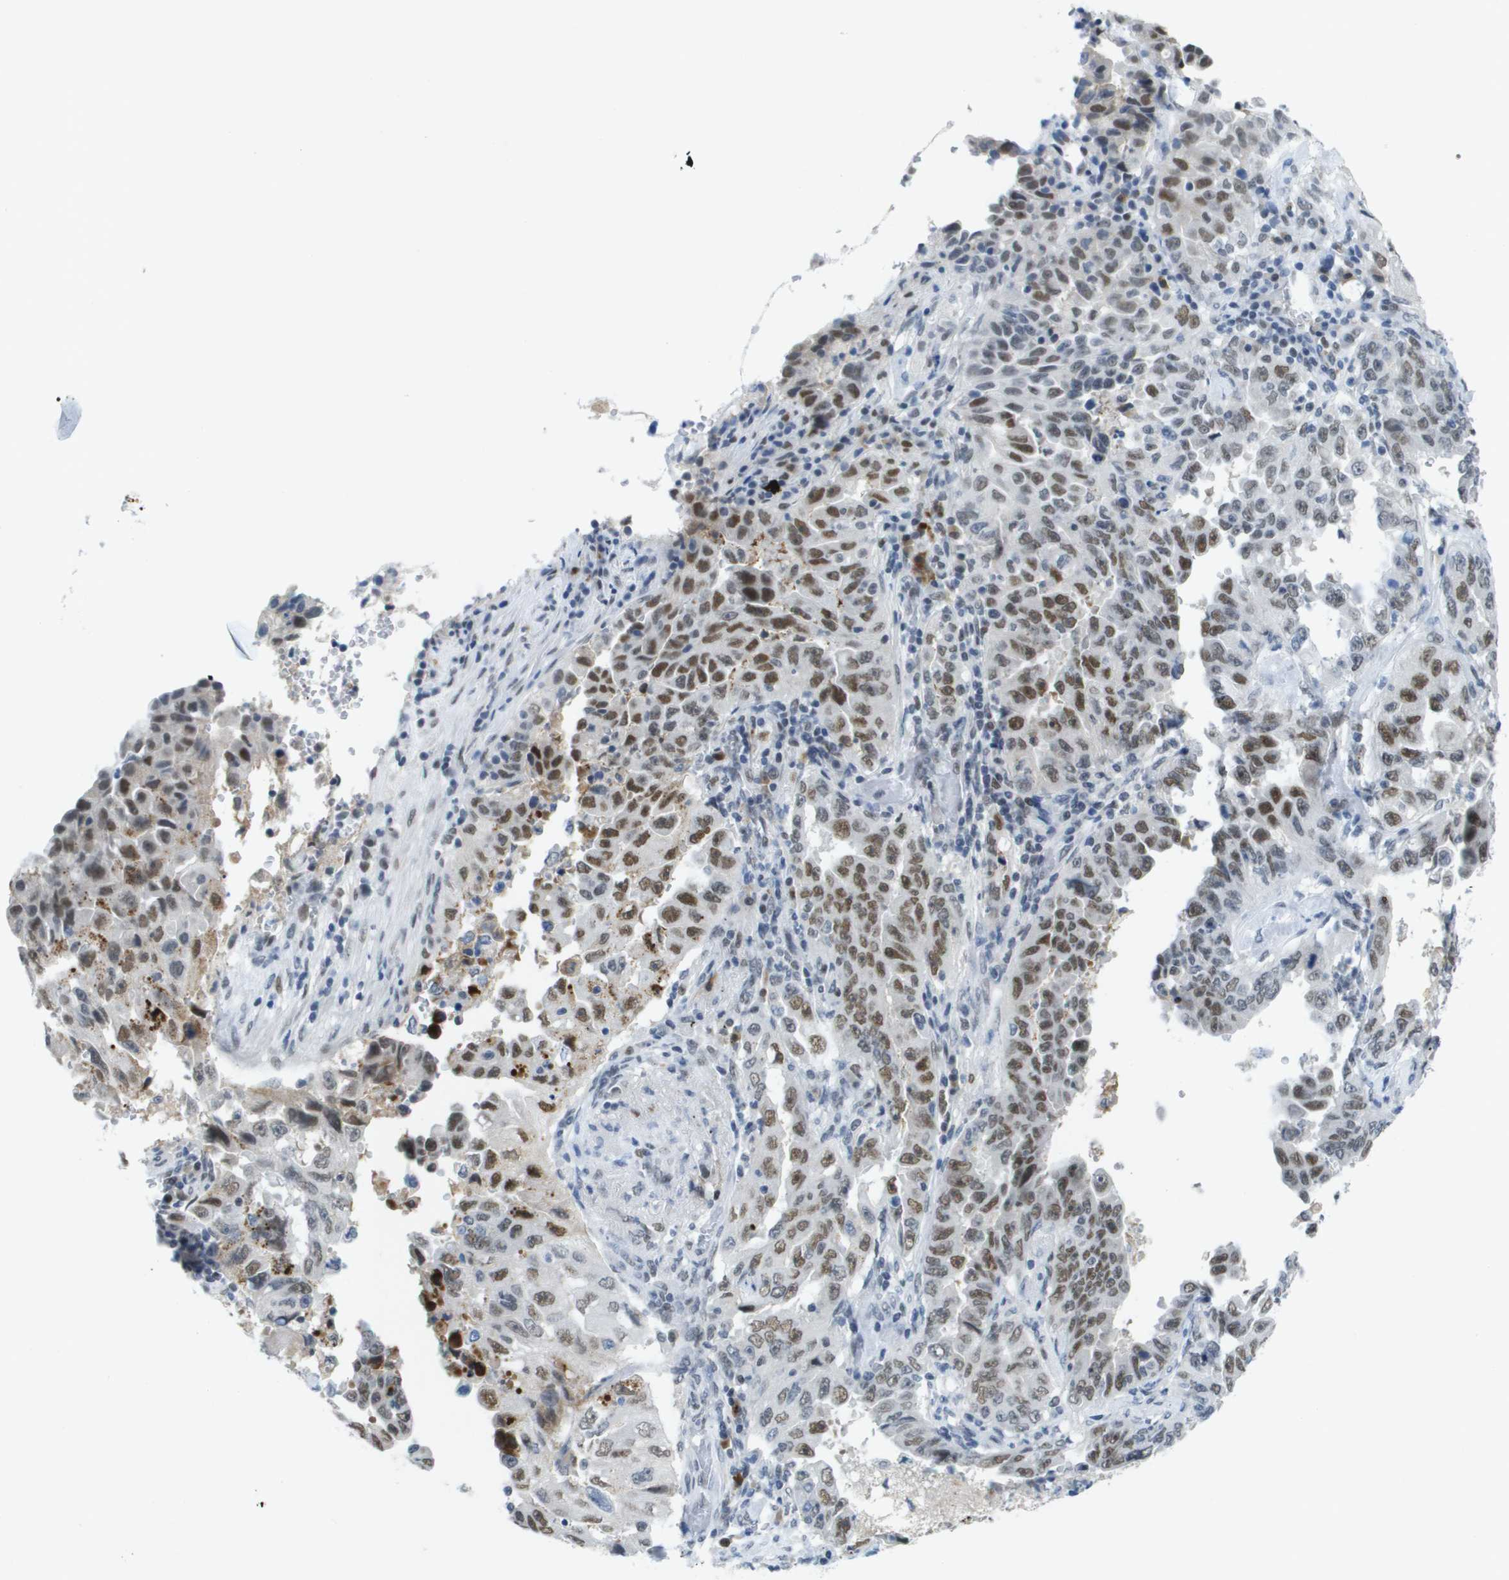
{"staining": {"intensity": "strong", "quantity": "25%-75%", "location": "nuclear"}, "tissue": "lung cancer", "cell_type": "Tumor cells", "image_type": "cancer", "snomed": [{"axis": "morphology", "description": "Adenocarcinoma, NOS"}, {"axis": "topography", "description": "Lung"}], "caption": "Tumor cells display high levels of strong nuclear expression in approximately 25%-75% of cells in lung cancer (adenocarcinoma). (DAB = brown stain, brightfield microscopy at high magnification).", "gene": "TP53RK", "patient": {"sex": "female", "age": 51}}